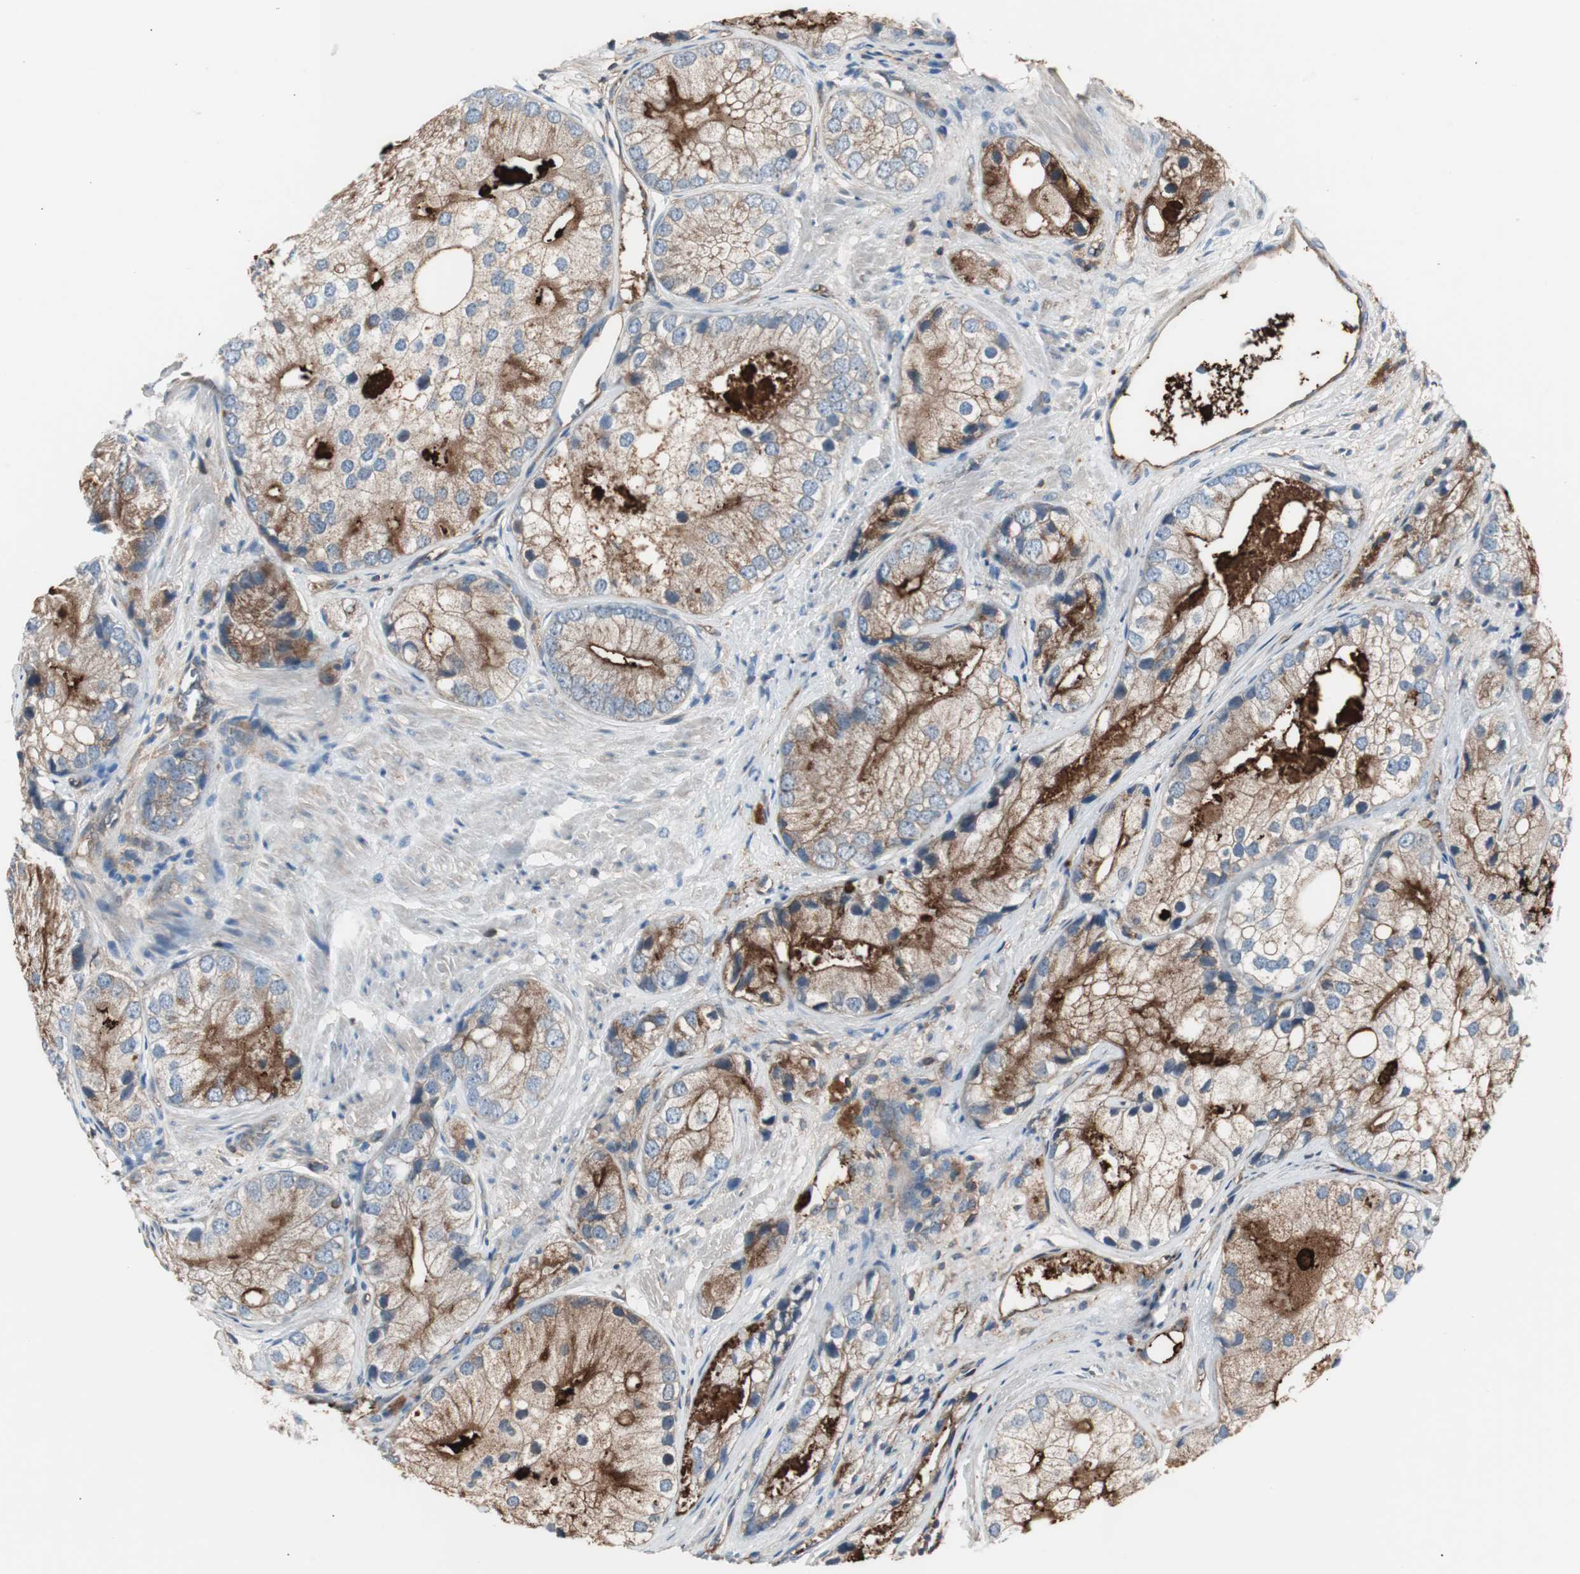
{"staining": {"intensity": "strong", "quantity": ">75%", "location": "cytoplasmic/membranous"}, "tissue": "prostate cancer", "cell_type": "Tumor cells", "image_type": "cancer", "snomed": [{"axis": "morphology", "description": "Adenocarcinoma, Low grade"}, {"axis": "topography", "description": "Prostate"}], "caption": "Strong cytoplasmic/membranous protein positivity is seen in approximately >75% of tumor cells in prostate low-grade adenocarcinoma.", "gene": "B2M", "patient": {"sex": "male", "age": 69}}